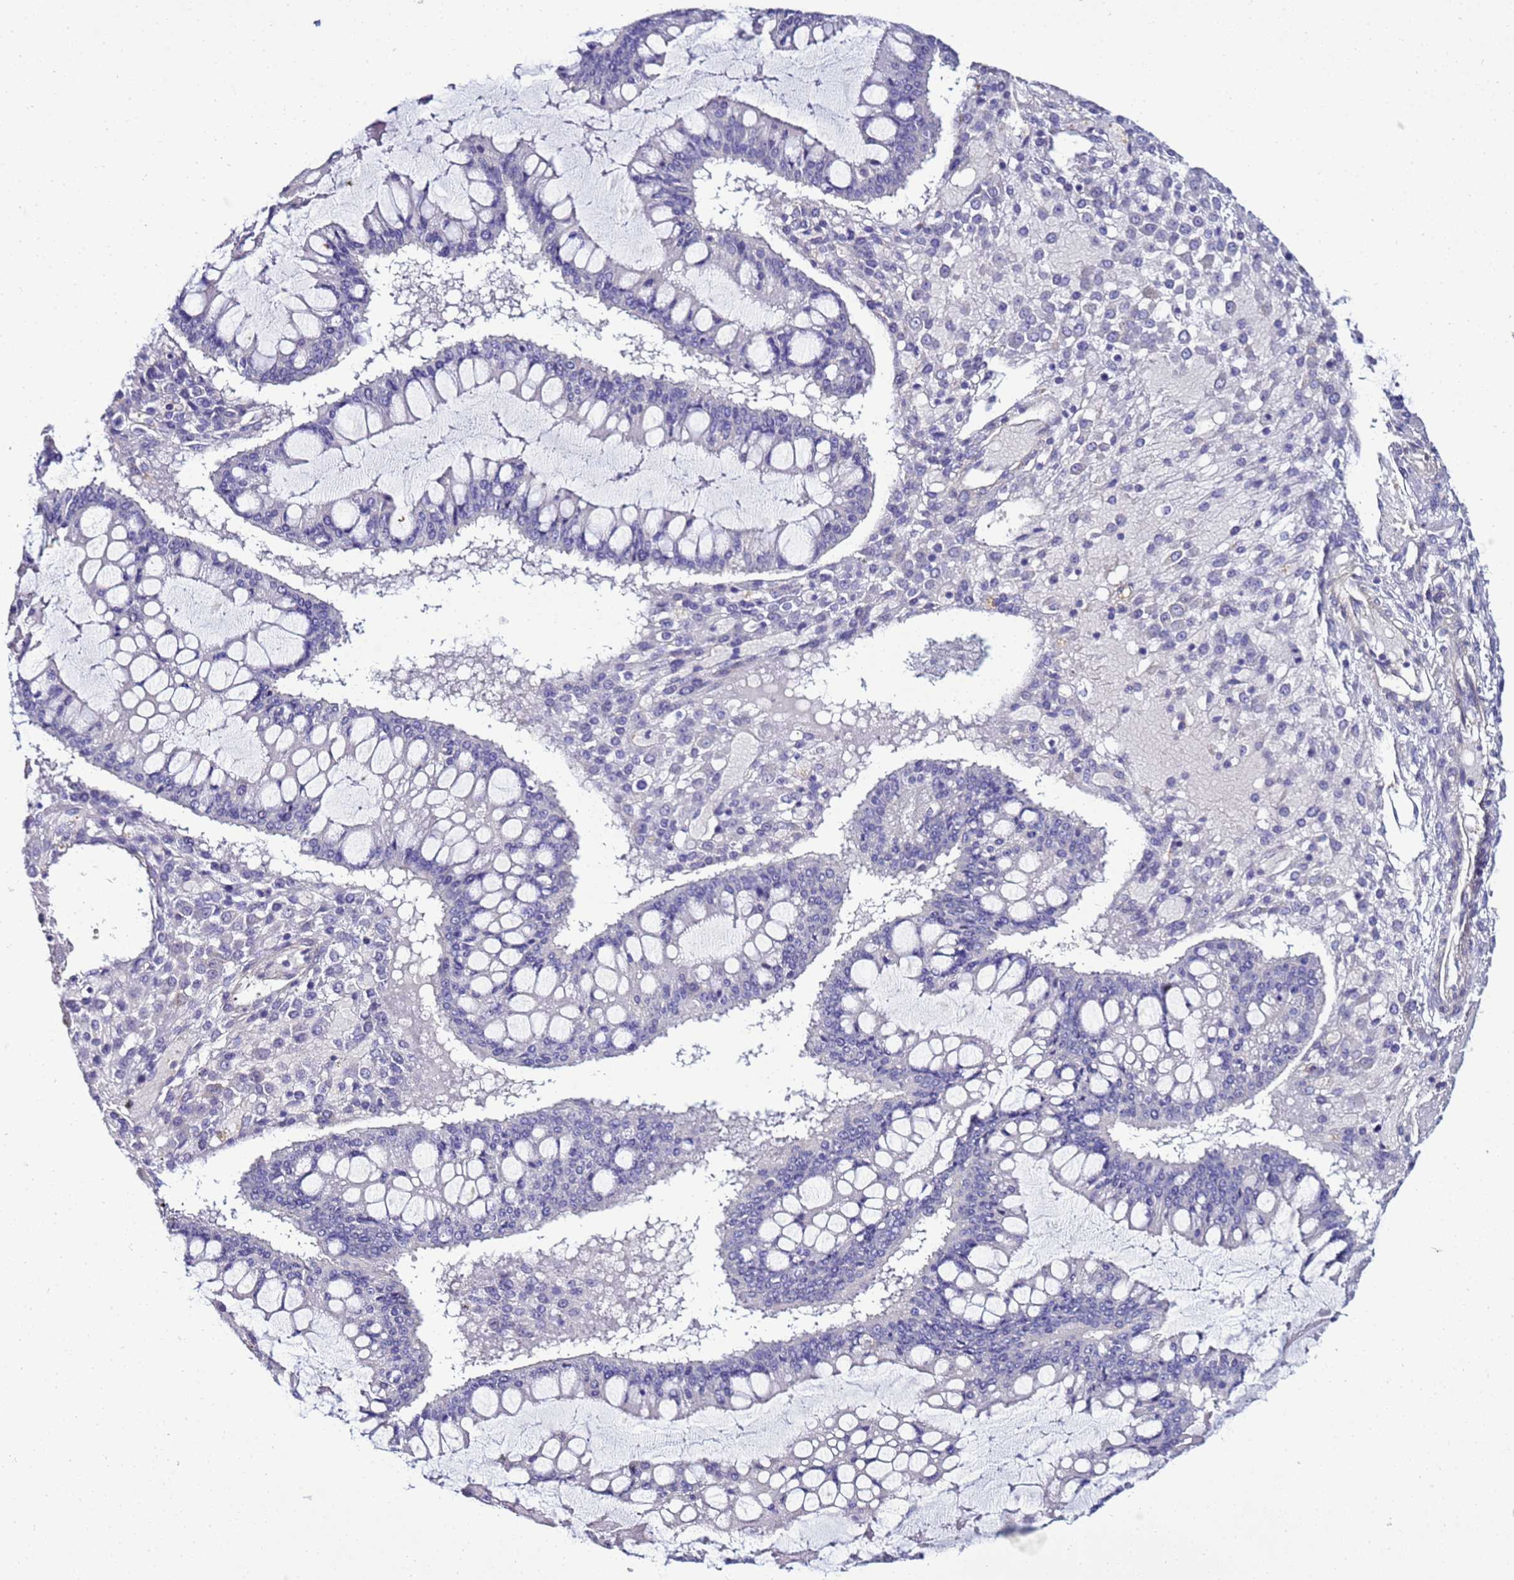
{"staining": {"intensity": "negative", "quantity": "none", "location": "none"}, "tissue": "ovarian cancer", "cell_type": "Tumor cells", "image_type": "cancer", "snomed": [{"axis": "morphology", "description": "Cystadenocarcinoma, mucinous, NOS"}, {"axis": "topography", "description": "Ovary"}], "caption": "An image of ovarian cancer stained for a protein demonstrates no brown staining in tumor cells.", "gene": "FAM166B", "patient": {"sex": "female", "age": 73}}